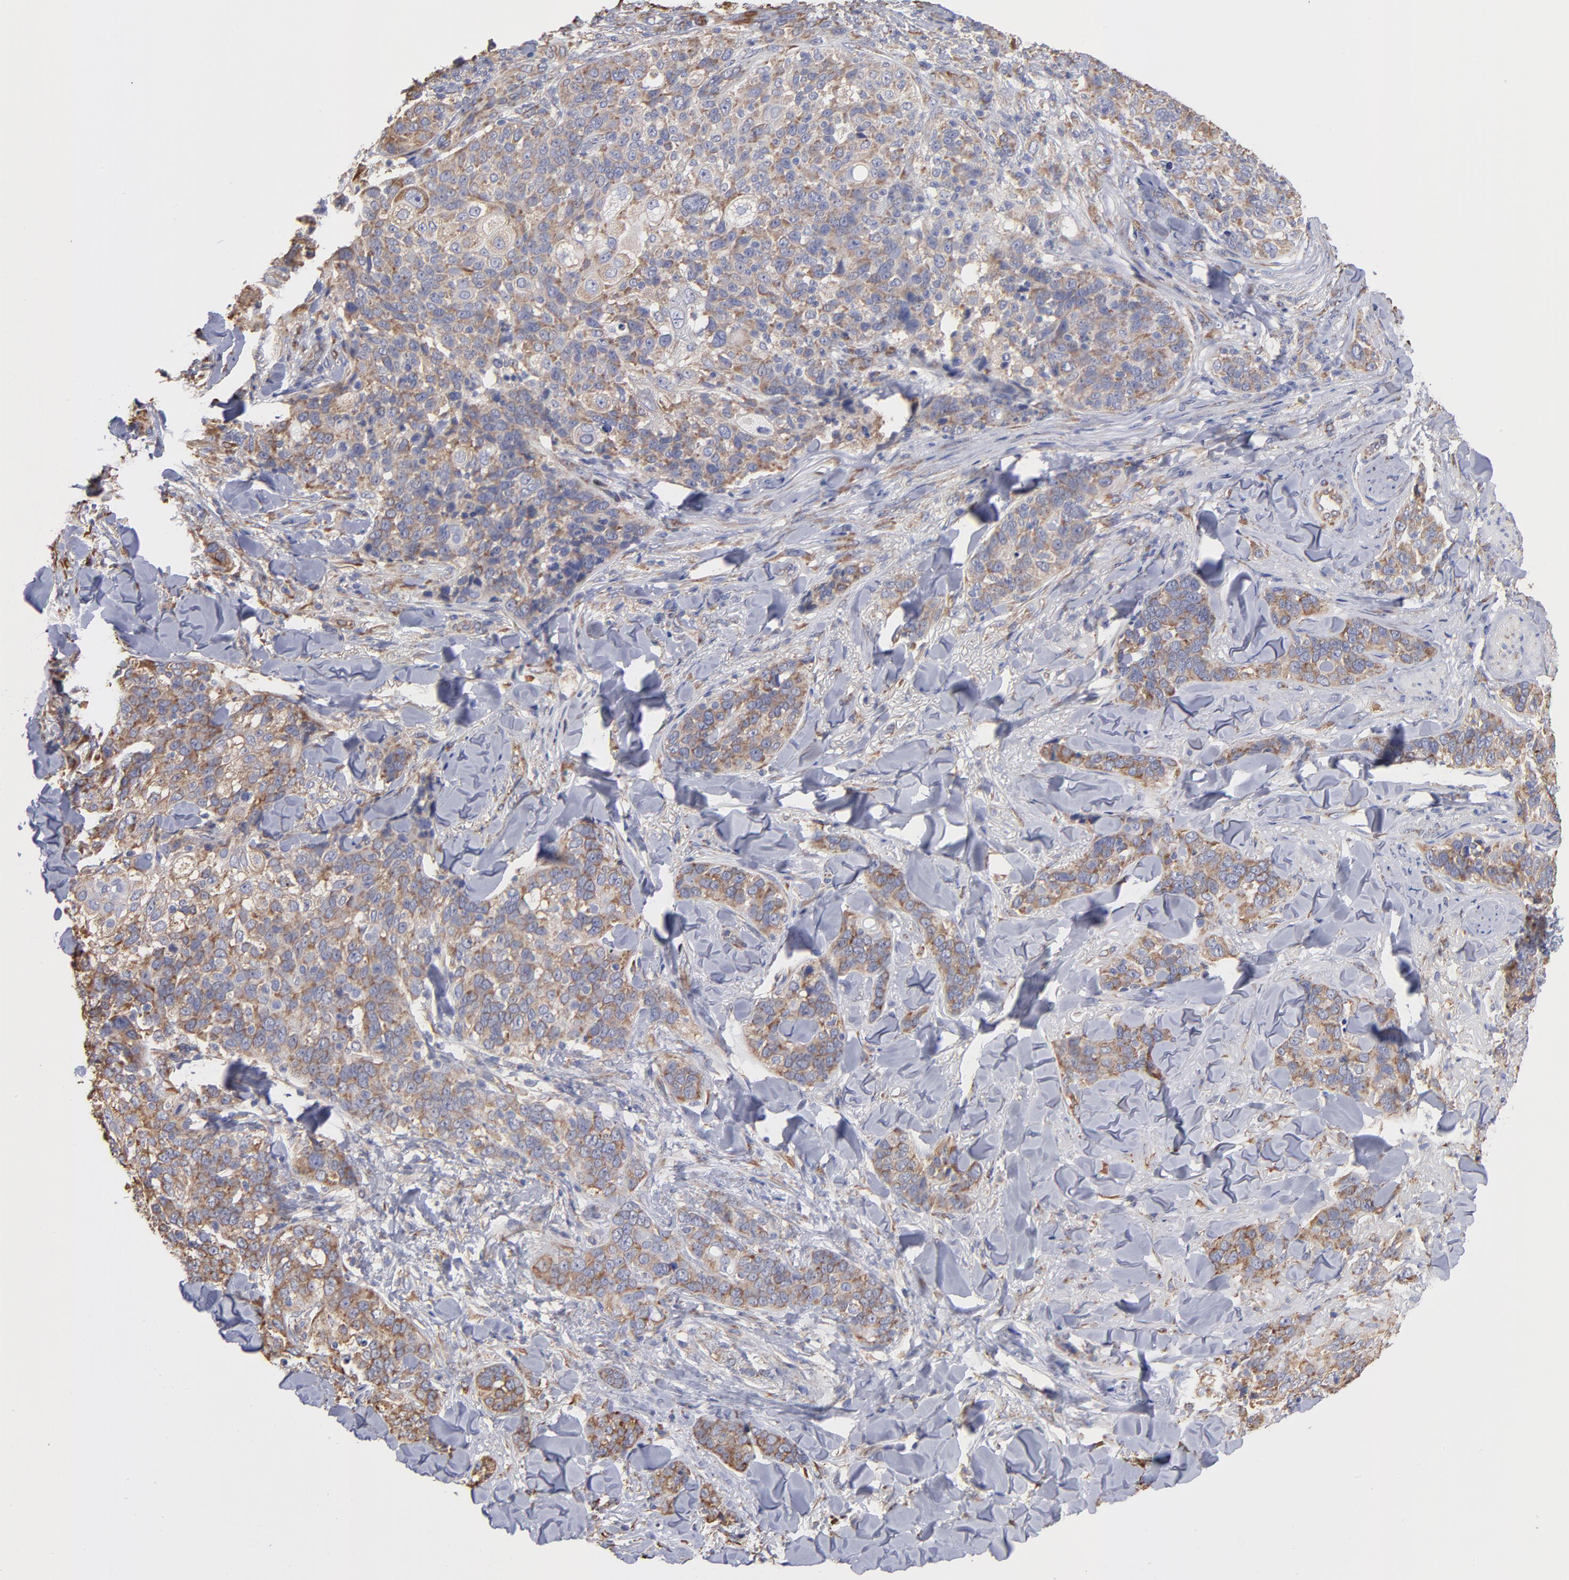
{"staining": {"intensity": "moderate", "quantity": "25%-75%", "location": "cytoplasmic/membranous"}, "tissue": "skin cancer", "cell_type": "Tumor cells", "image_type": "cancer", "snomed": [{"axis": "morphology", "description": "Normal tissue, NOS"}, {"axis": "morphology", "description": "Squamous cell carcinoma, NOS"}, {"axis": "topography", "description": "Skin"}], "caption": "The immunohistochemical stain highlights moderate cytoplasmic/membranous expression in tumor cells of skin cancer tissue.", "gene": "RPL9", "patient": {"sex": "female", "age": 83}}